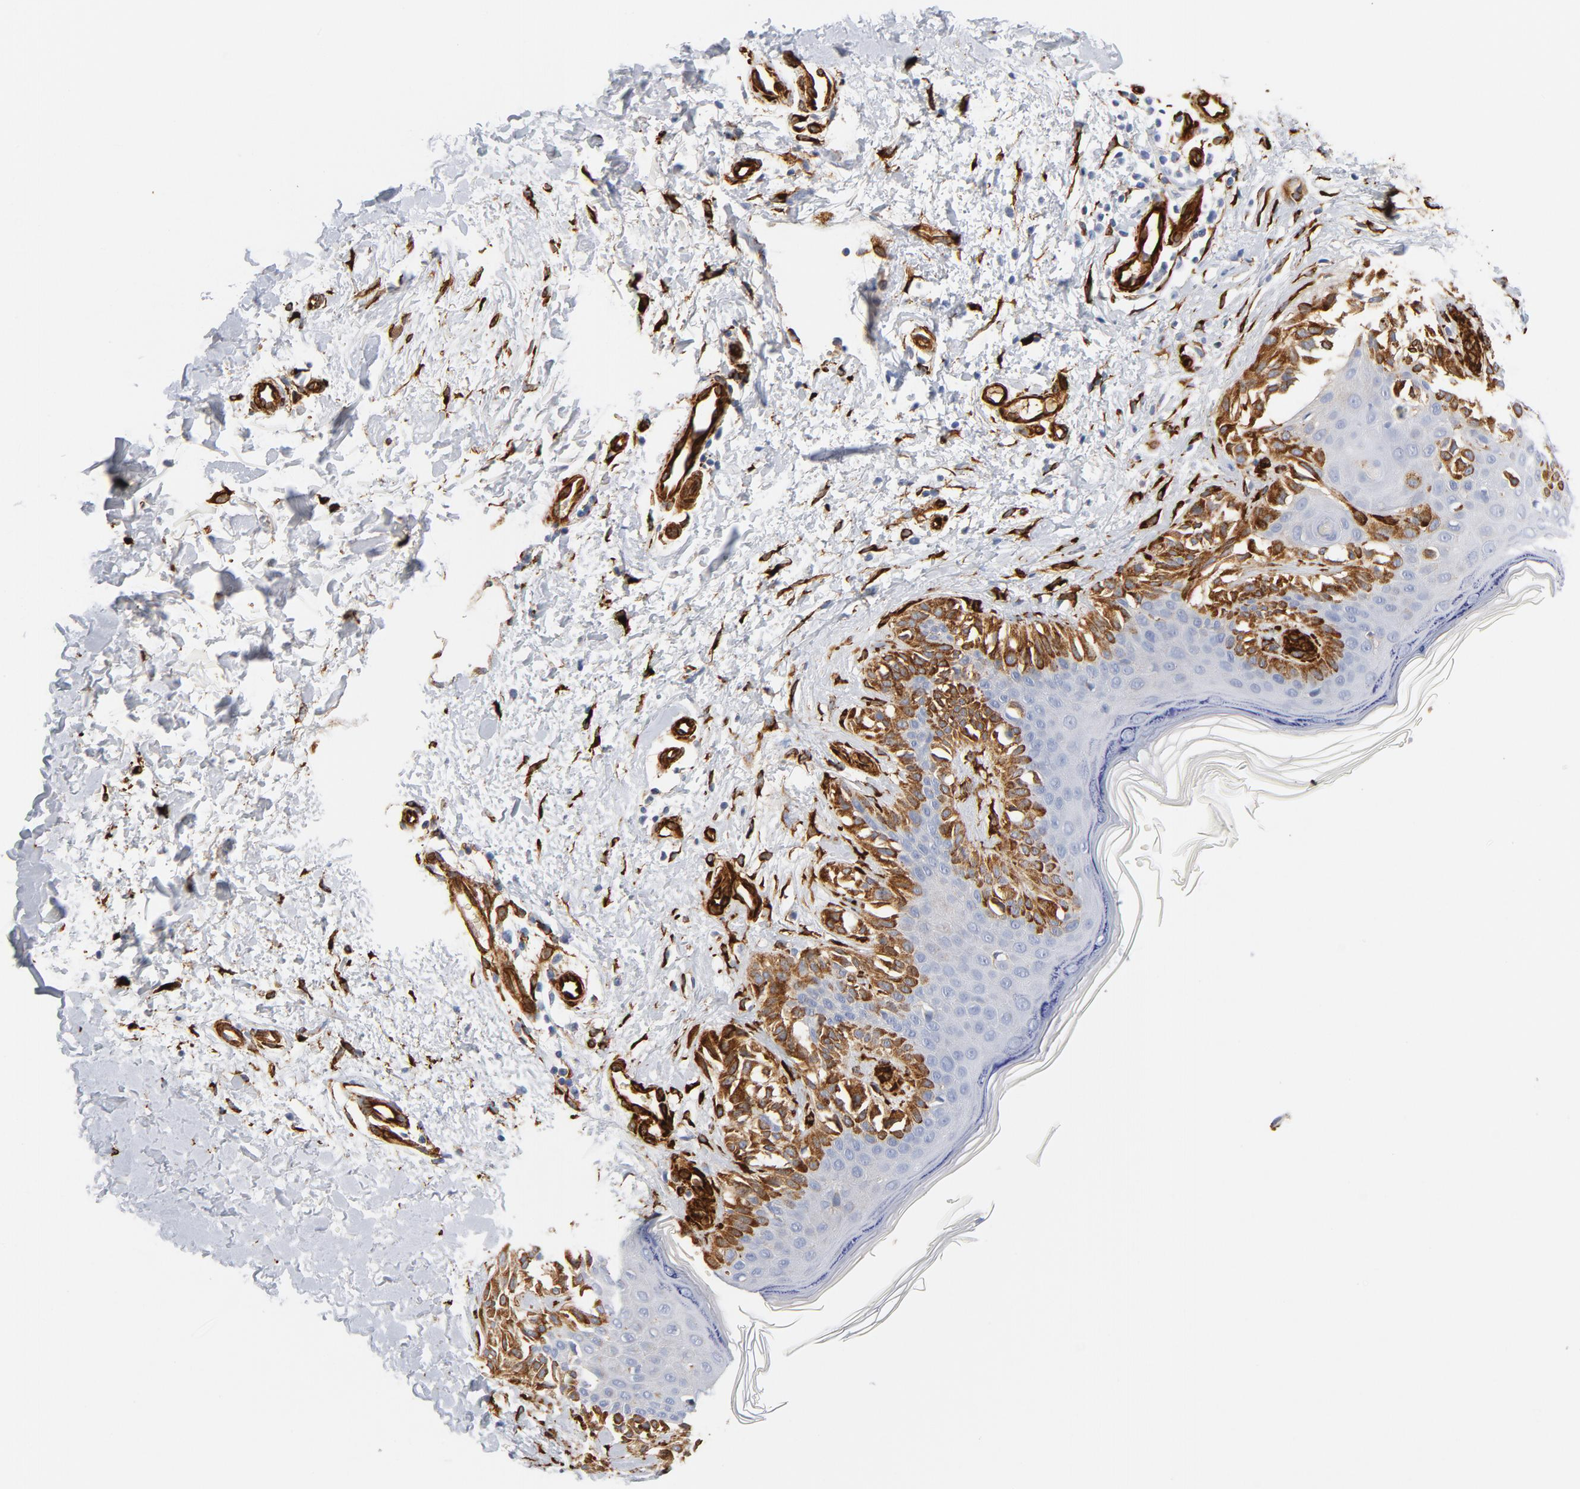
{"staining": {"intensity": "strong", "quantity": ">75%", "location": "cytoplasmic/membranous"}, "tissue": "melanoma", "cell_type": "Tumor cells", "image_type": "cancer", "snomed": [{"axis": "morphology", "description": "Normal tissue, NOS"}, {"axis": "morphology", "description": "Malignant melanoma, NOS"}, {"axis": "topography", "description": "Skin"}], "caption": "An immunohistochemistry micrograph of neoplastic tissue is shown. Protein staining in brown shows strong cytoplasmic/membranous positivity in melanoma within tumor cells. The staining was performed using DAB to visualize the protein expression in brown, while the nuclei were stained in blue with hematoxylin (Magnification: 20x).", "gene": "SERPINH1", "patient": {"sex": "male", "age": 83}}